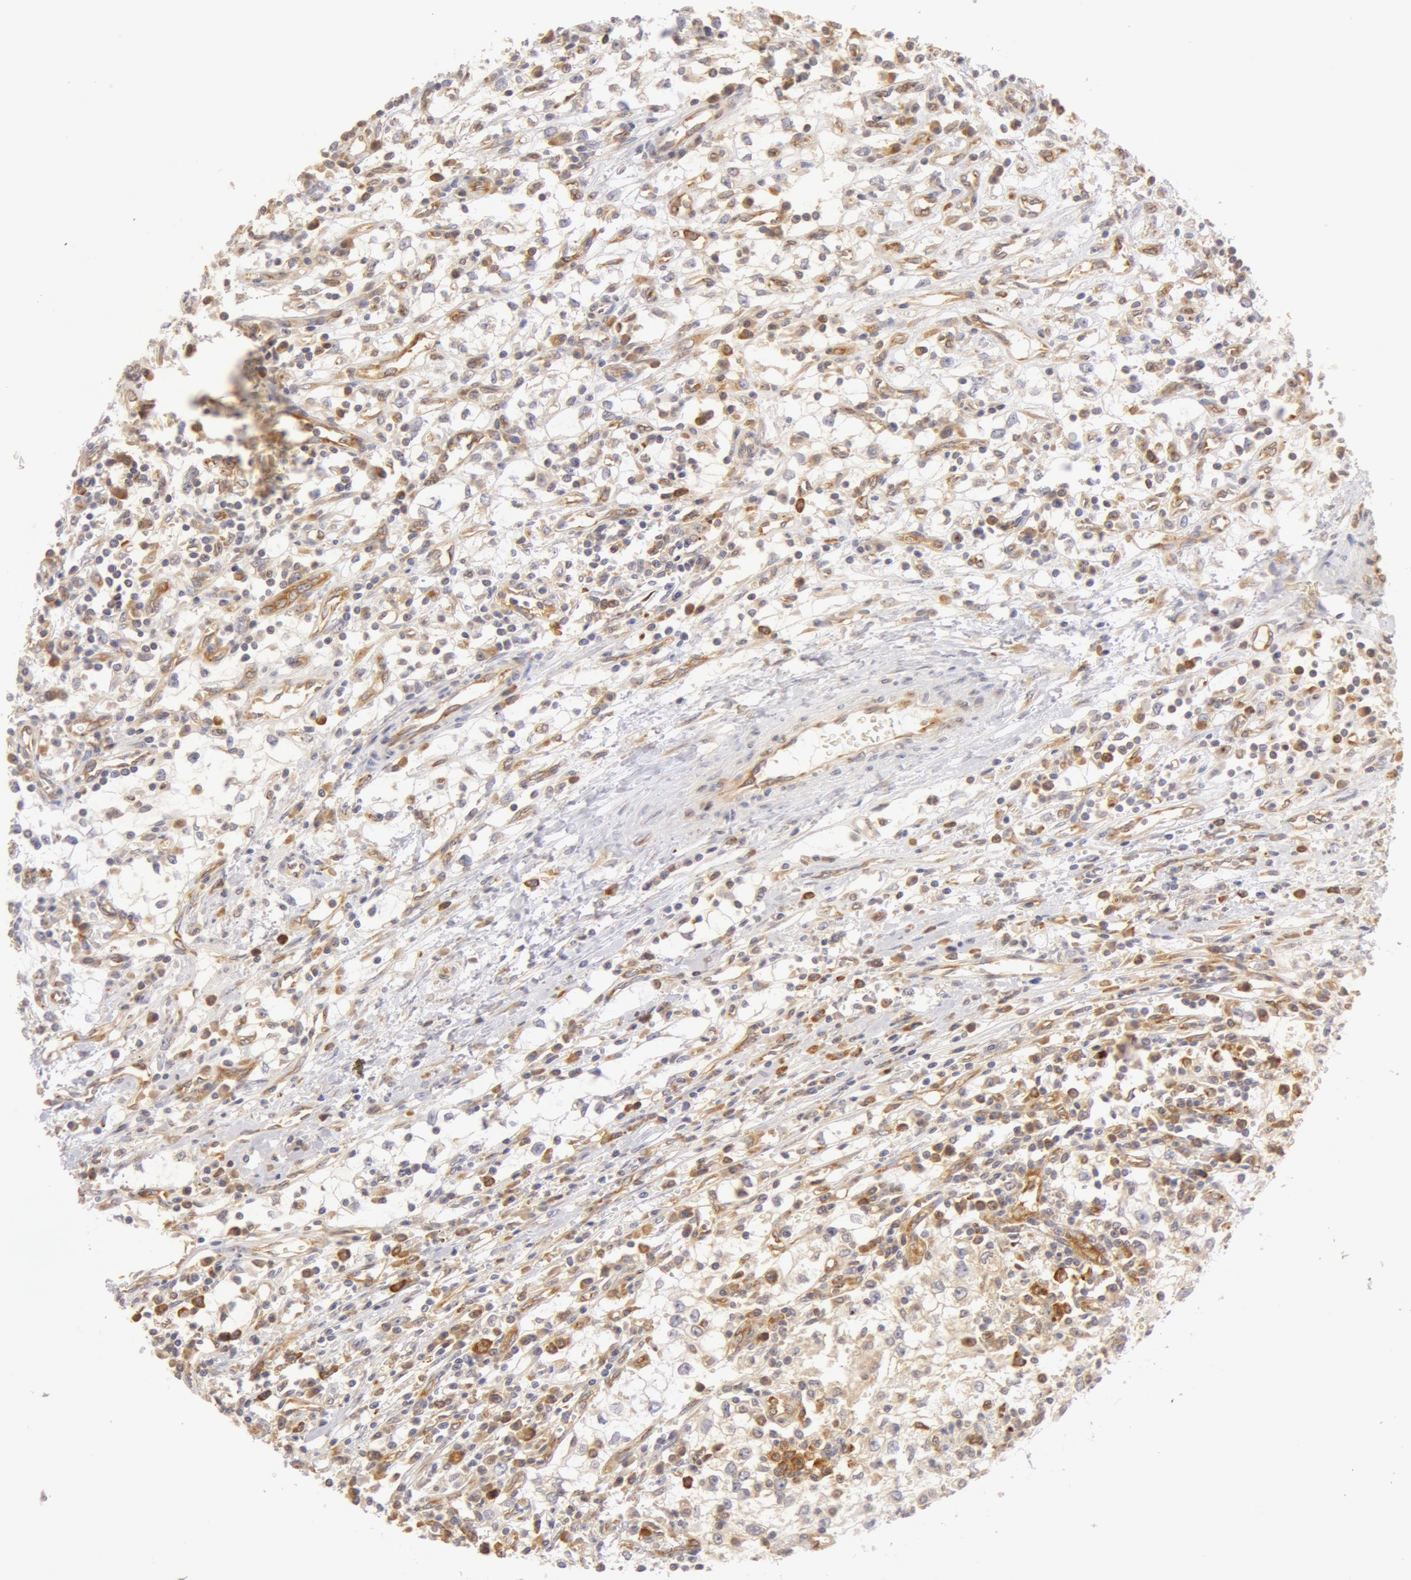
{"staining": {"intensity": "weak", "quantity": "25%-75%", "location": "cytoplasmic/membranous"}, "tissue": "renal cancer", "cell_type": "Tumor cells", "image_type": "cancer", "snomed": [{"axis": "morphology", "description": "Adenocarcinoma, NOS"}, {"axis": "topography", "description": "Kidney"}], "caption": "Adenocarcinoma (renal) tissue displays weak cytoplasmic/membranous expression in approximately 25%-75% of tumor cells", "gene": "DDX3Y", "patient": {"sex": "male", "age": 82}}